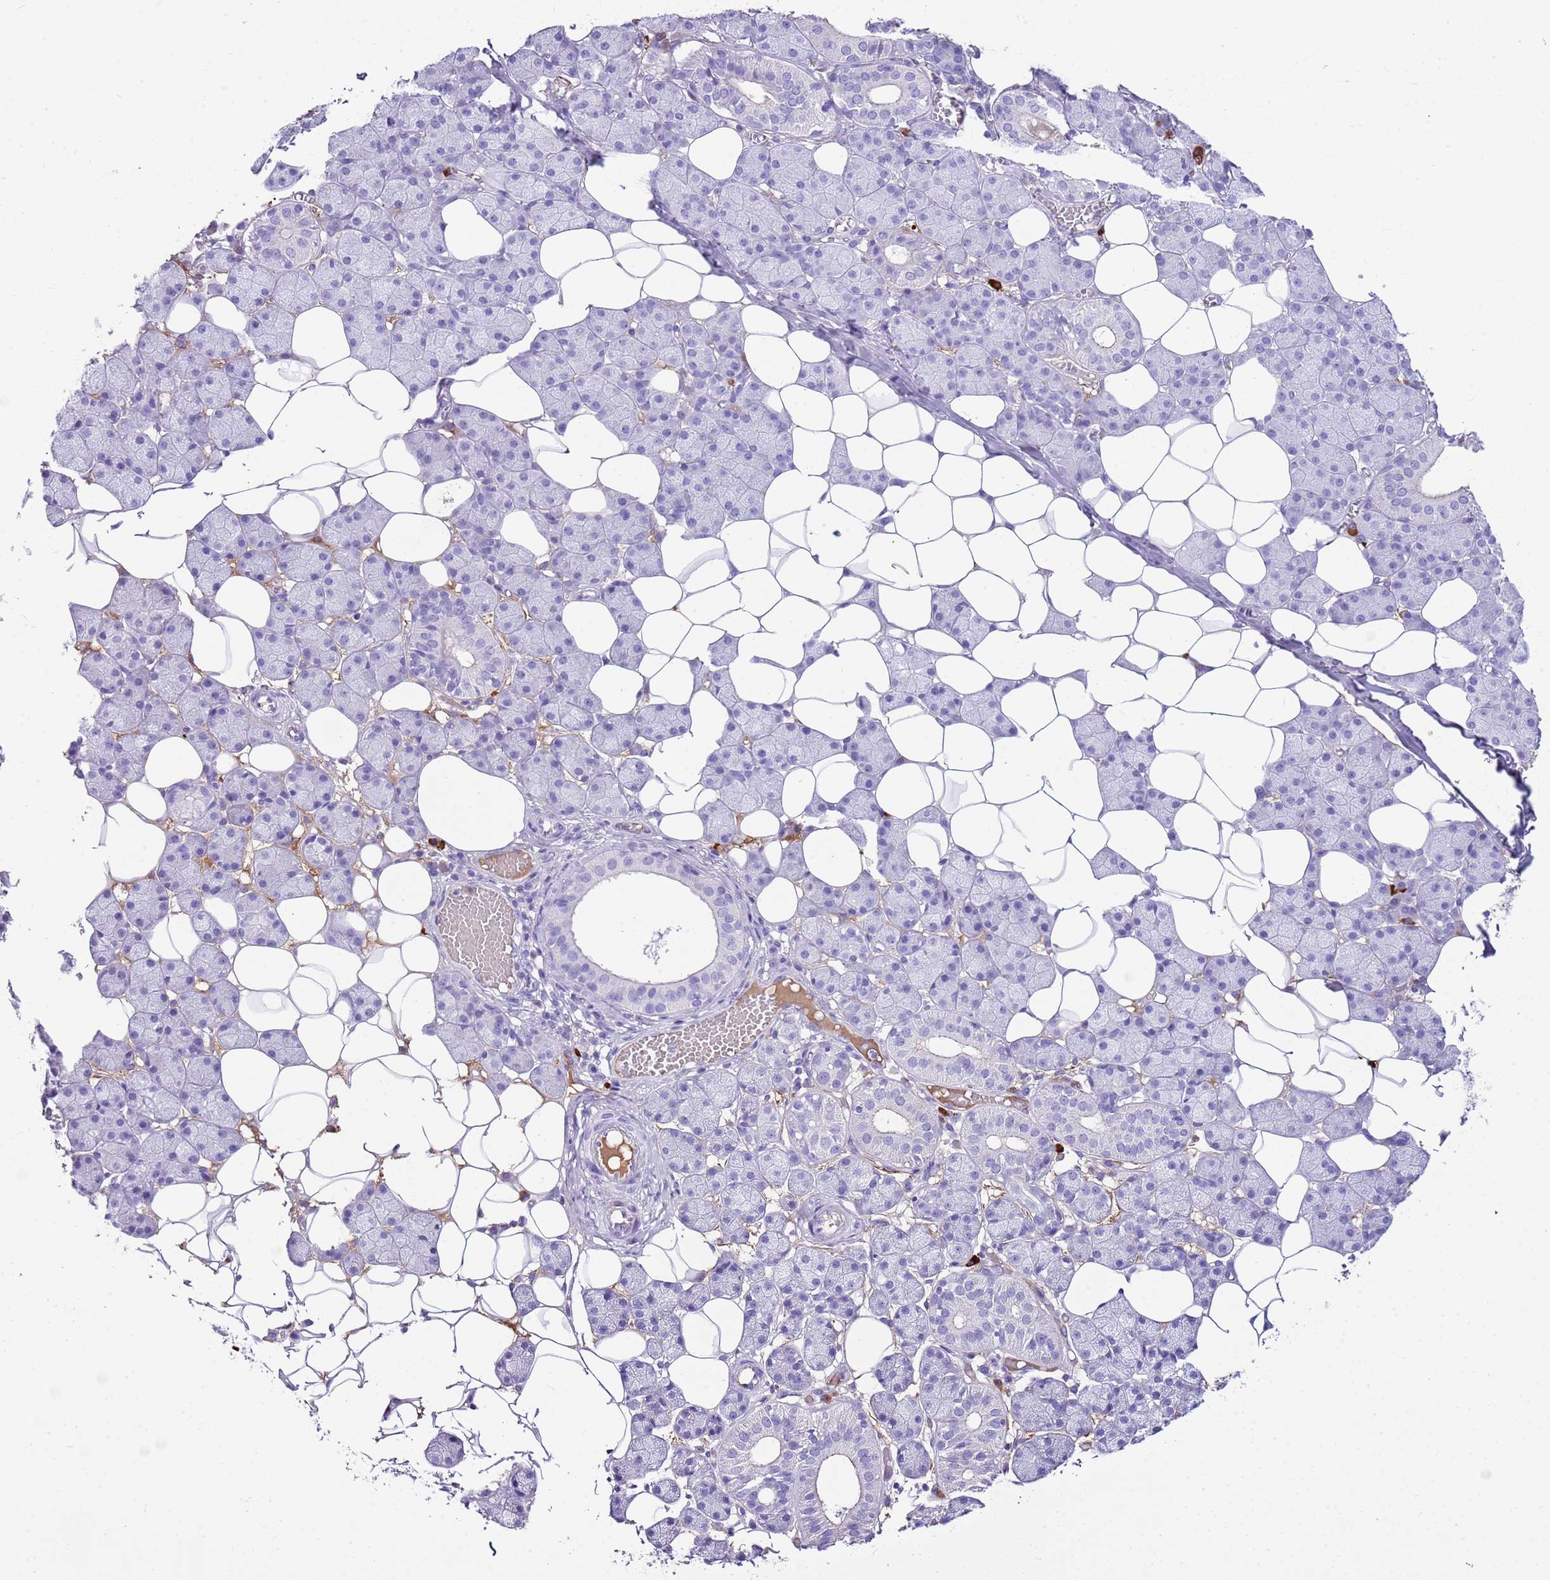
{"staining": {"intensity": "negative", "quantity": "none", "location": "none"}, "tissue": "salivary gland", "cell_type": "Glandular cells", "image_type": "normal", "snomed": [{"axis": "morphology", "description": "Normal tissue, NOS"}, {"axis": "topography", "description": "Salivary gland"}], "caption": "Immunohistochemistry of unremarkable human salivary gland reveals no expression in glandular cells.", "gene": "IGKV3", "patient": {"sex": "female", "age": 33}}